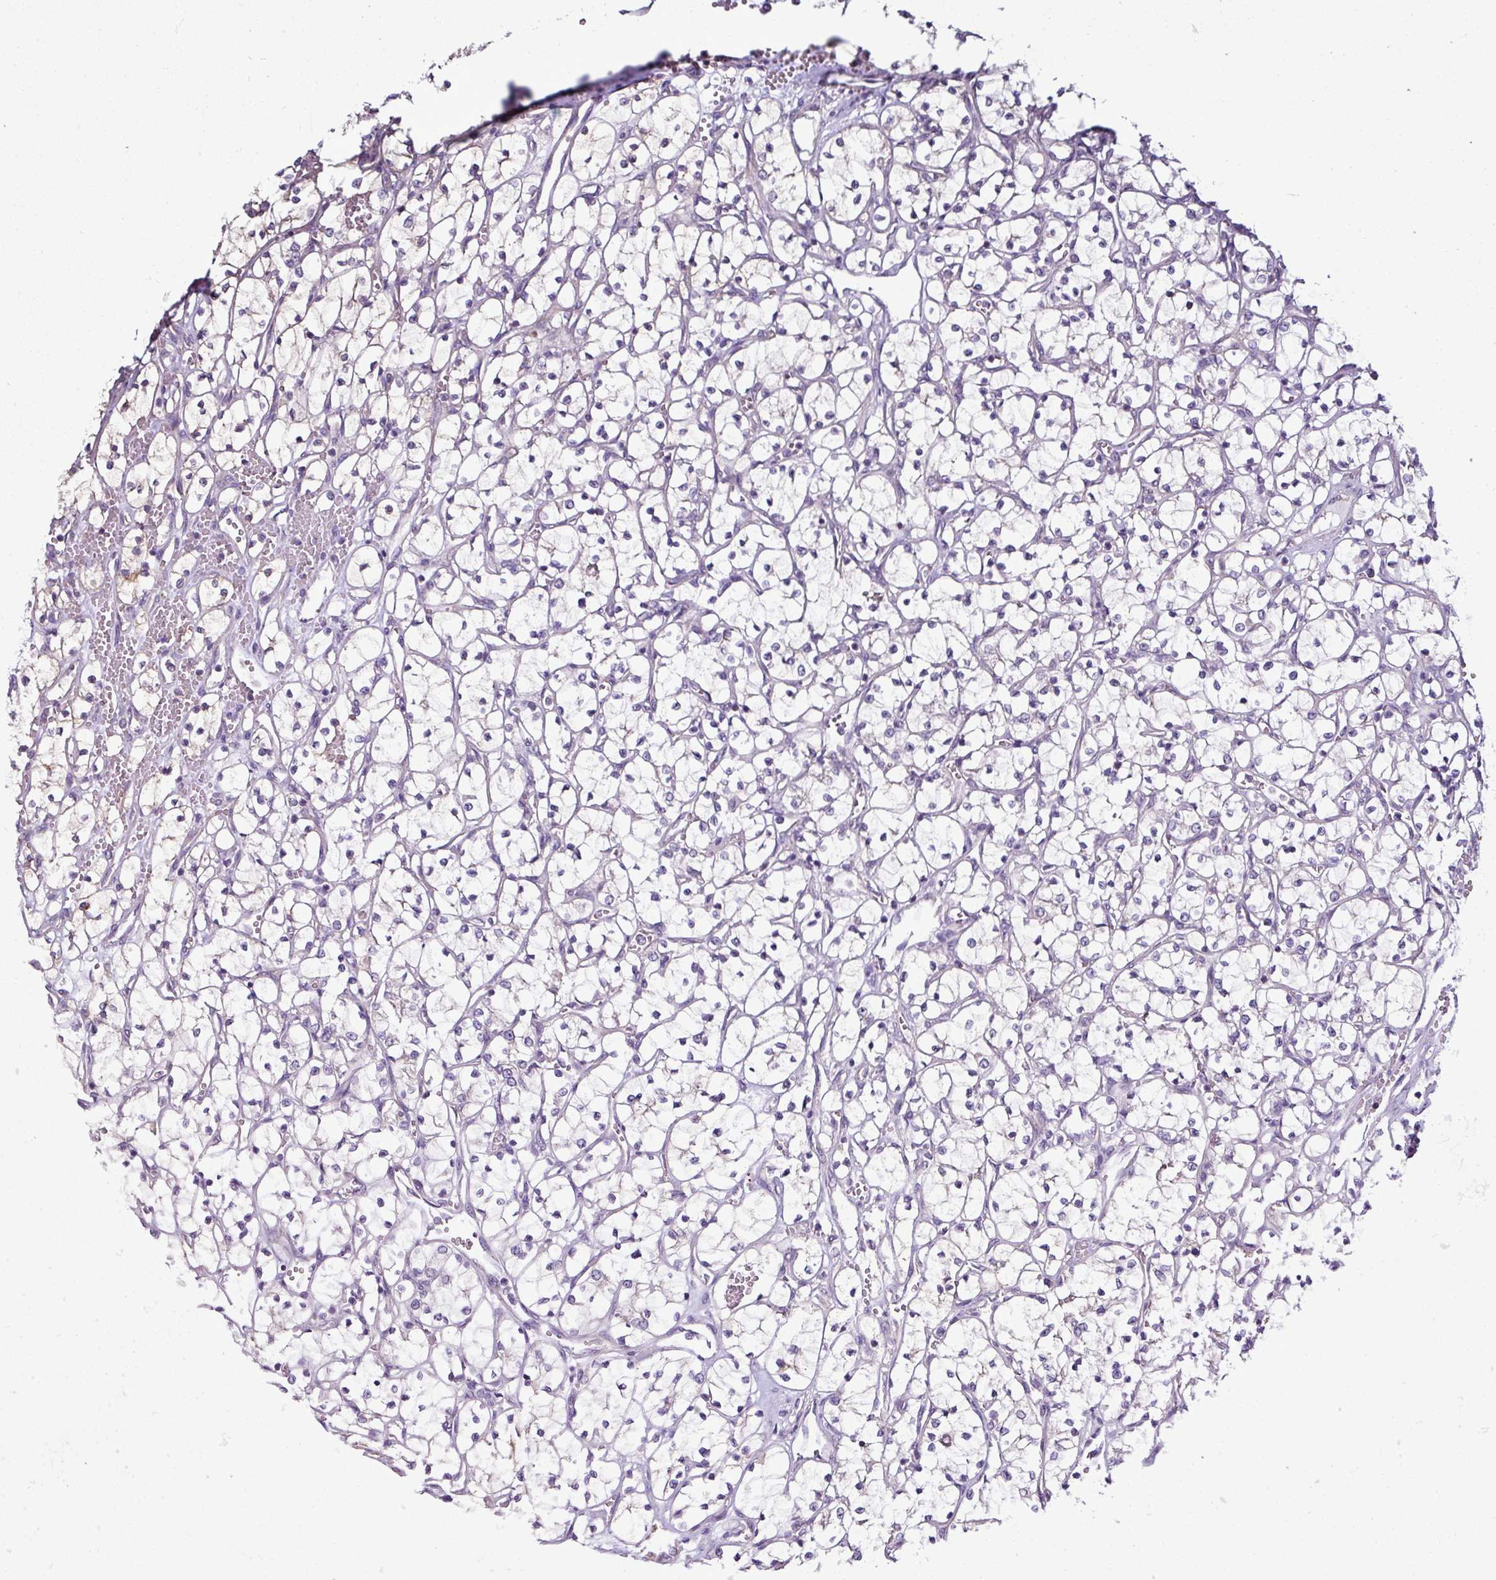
{"staining": {"intensity": "negative", "quantity": "none", "location": "none"}, "tissue": "renal cancer", "cell_type": "Tumor cells", "image_type": "cancer", "snomed": [{"axis": "morphology", "description": "Adenocarcinoma, NOS"}, {"axis": "topography", "description": "Kidney"}], "caption": "The immunohistochemistry image has no significant expression in tumor cells of renal cancer (adenocarcinoma) tissue. (Brightfield microscopy of DAB (3,3'-diaminobenzidine) immunohistochemistry at high magnification).", "gene": "AGAP5", "patient": {"sex": "female", "age": 69}}